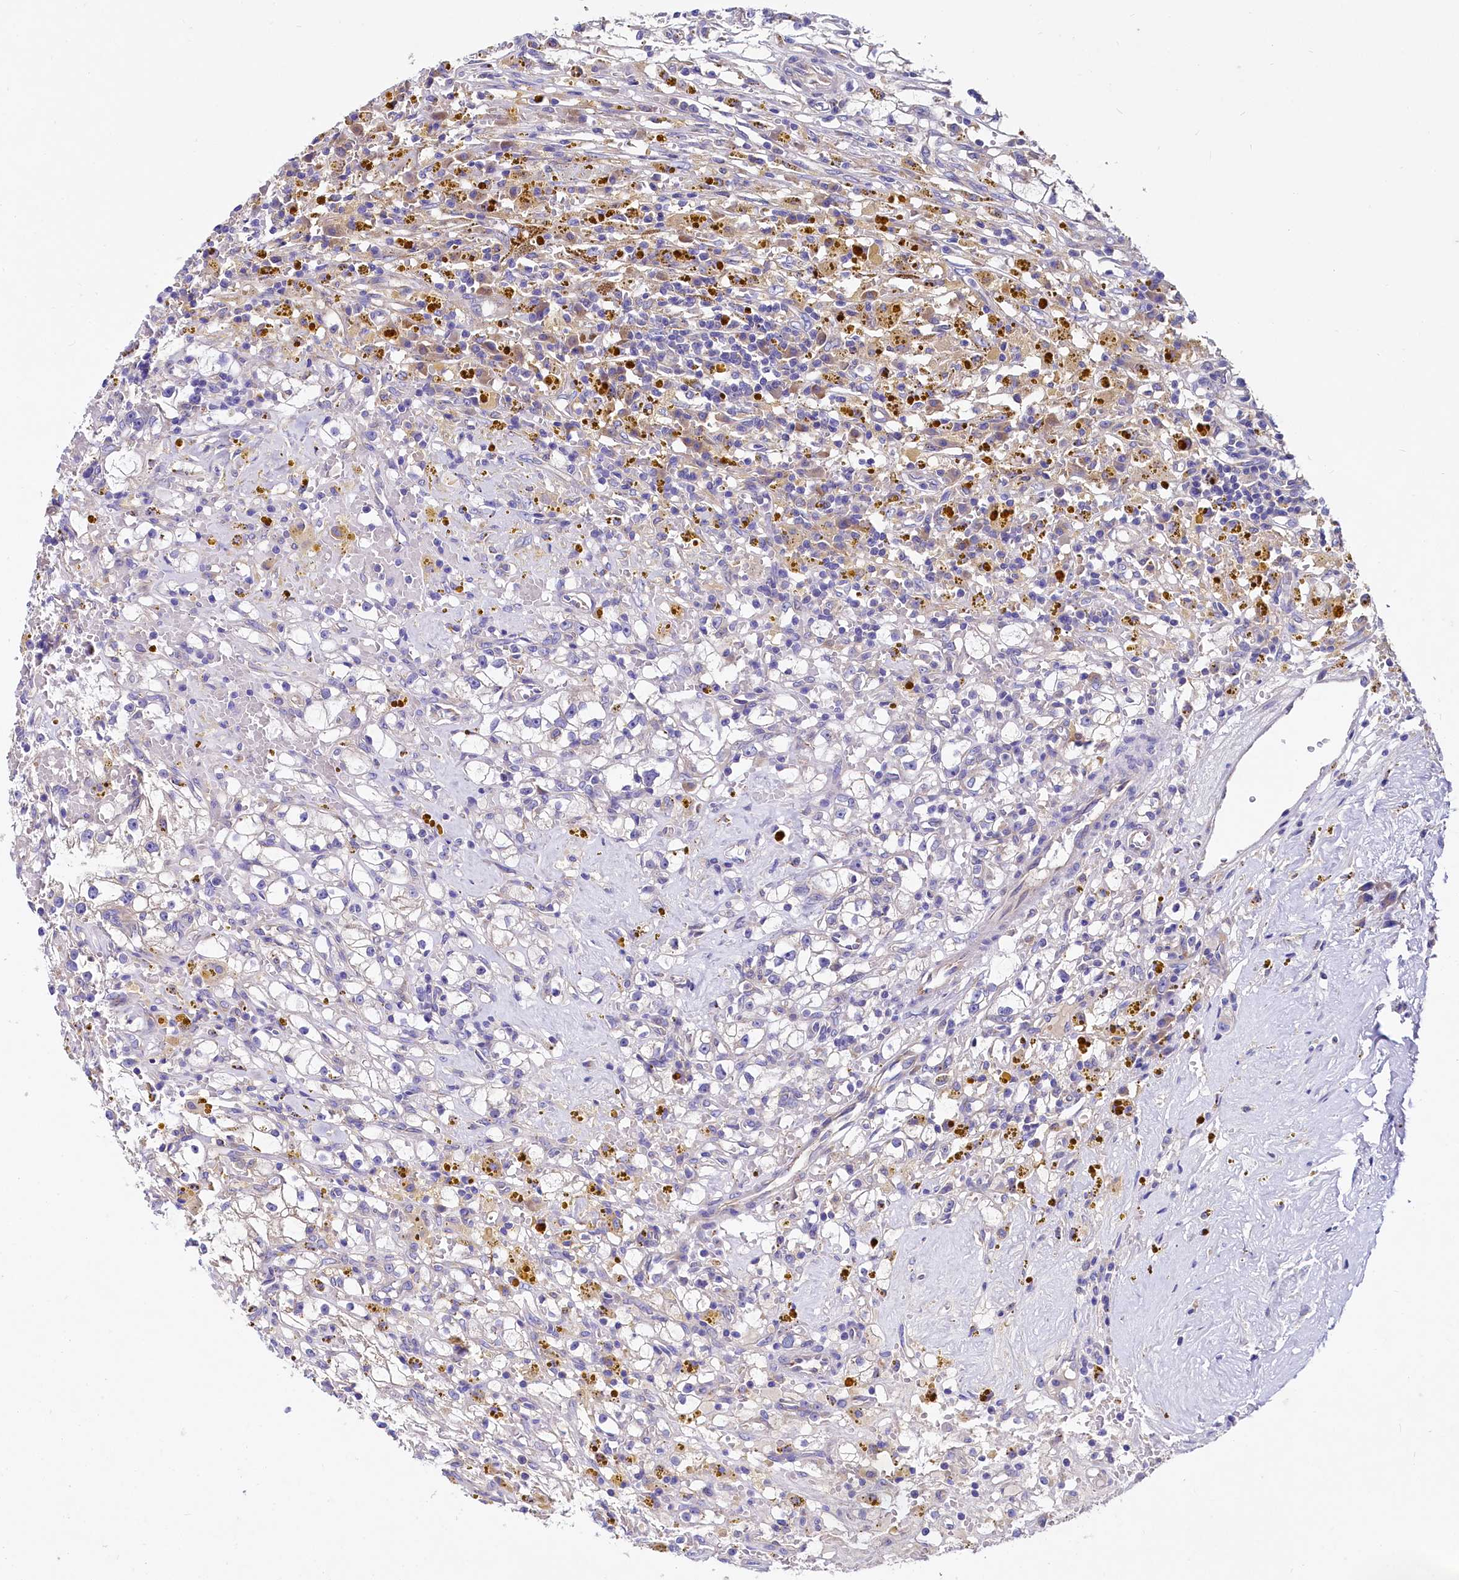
{"staining": {"intensity": "negative", "quantity": "none", "location": "none"}, "tissue": "renal cancer", "cell_type": "Tumor cells", "image_type": "cancer", "snomed": [{"axis": "morphology", "description": "Adenocarcinoma, NOS"}, {"axis": "topography", "description": "Kidney"}], "caption": "Immunohistochemical staining of human renal cancer (adenocarcinoma) shows no significant staining in tumor cells.", "gene": "QARS1", "patient": {"sex": "male", "age": 56}}